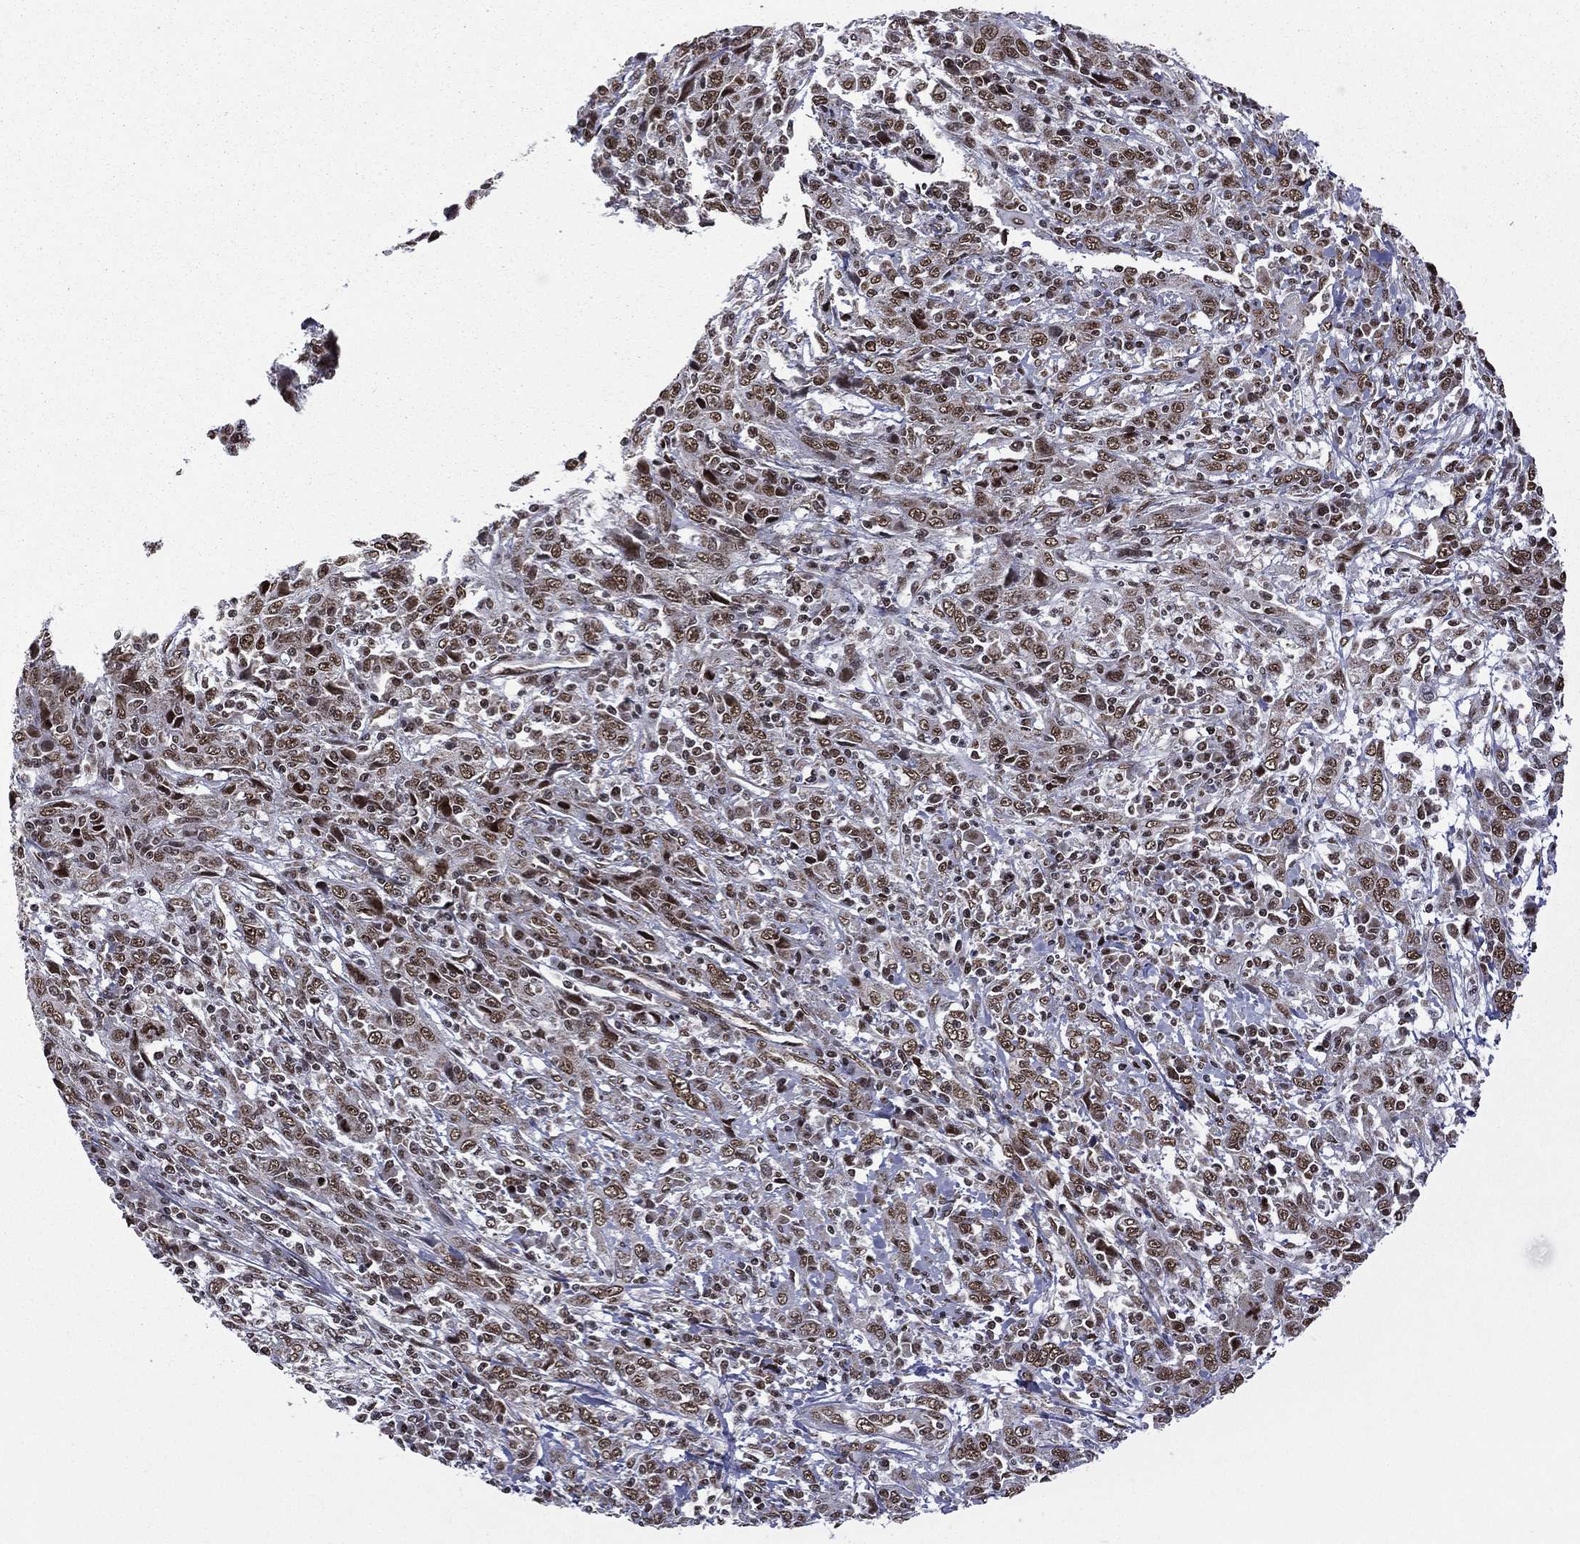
{"staining": {"intensity": "moderate", "quantity": ">75%", "location": "nuclear"}, "tissue": "cervical cancer", "cell_type": "Tumor cells", "image_type": "cancer", "snomed": [{"axis": "morphology", "description": "Squamous cell carcinoma, NOS"}, {"axis": "topography", "description": "Cervix"}], "caption": "Human cervical squamous cell carcinoma stained with a brown dye demonstrates moderate nuclear positive positivity in approximately >75% of tumor cells.", "gene": "C5orf24", "patient": {"sex": "female", "age": 46}}